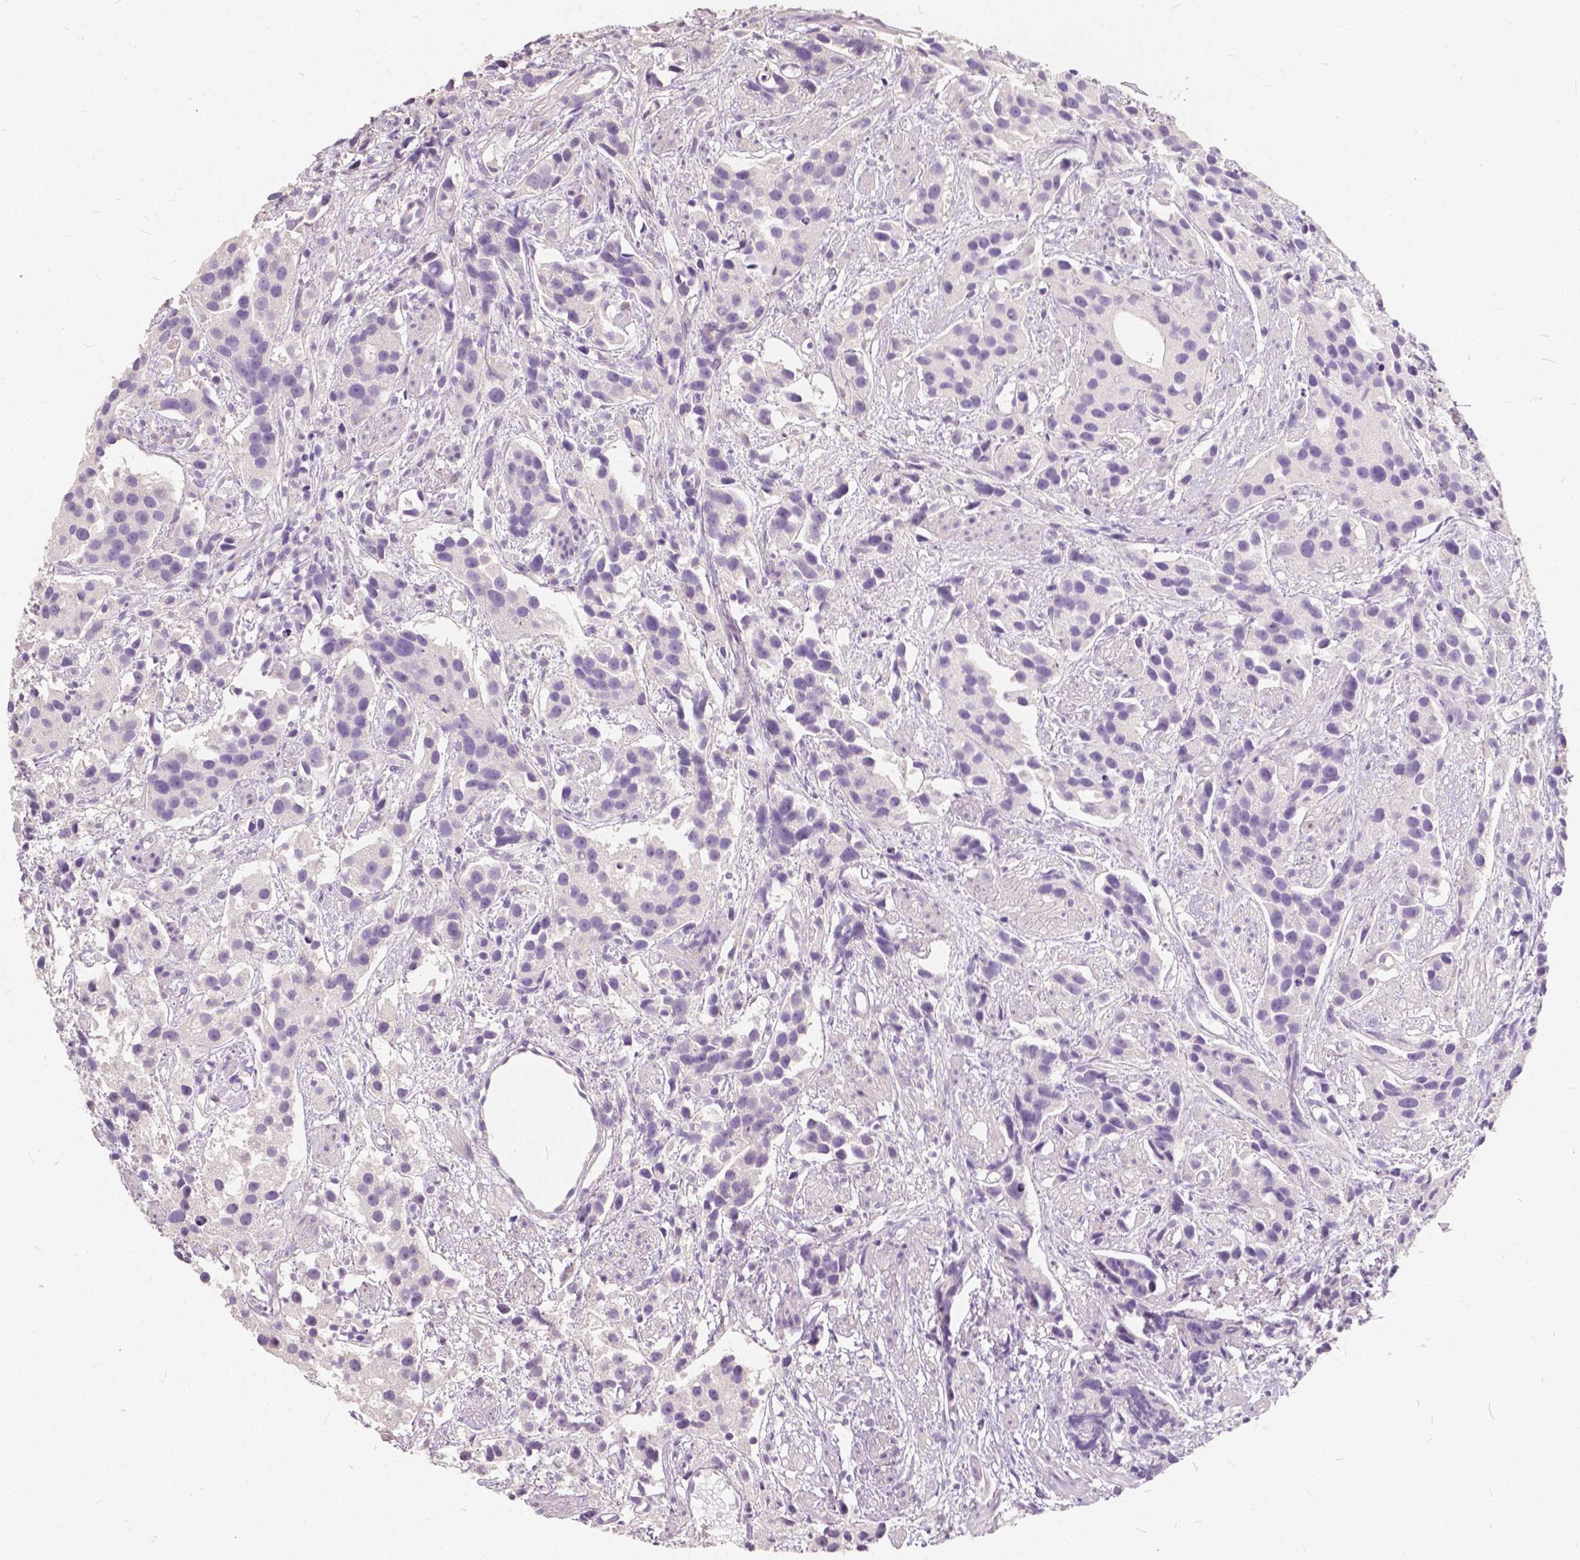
{"staining": {"intensity": "negative", "quantity": "none", "location": "none"}, "tissue": "prostate cancer", "cell_type": "Tumor cells", "image_type": "cancer", "snomed": [{"axis": "morphology", "description": "Adenocarcinoma, High grade"}, {"axis": "topography", "description": "Prostate"}], "caption": "Immunohistochemistry micrograph of neoplastic tissue: human high-grade adenocarcinoma (prostate) stained with DAB (3,3'-diaminobenzidine) reveals no significant protein staining in tumor cells. (Stains: DAB immunohistochemistry (IHC) with hematoxylin counter stain, Microscopy: brightfield microscopy at high magnification).", "gene": "SLC7A8", "patient": {"sex": "male", "age": 68}}